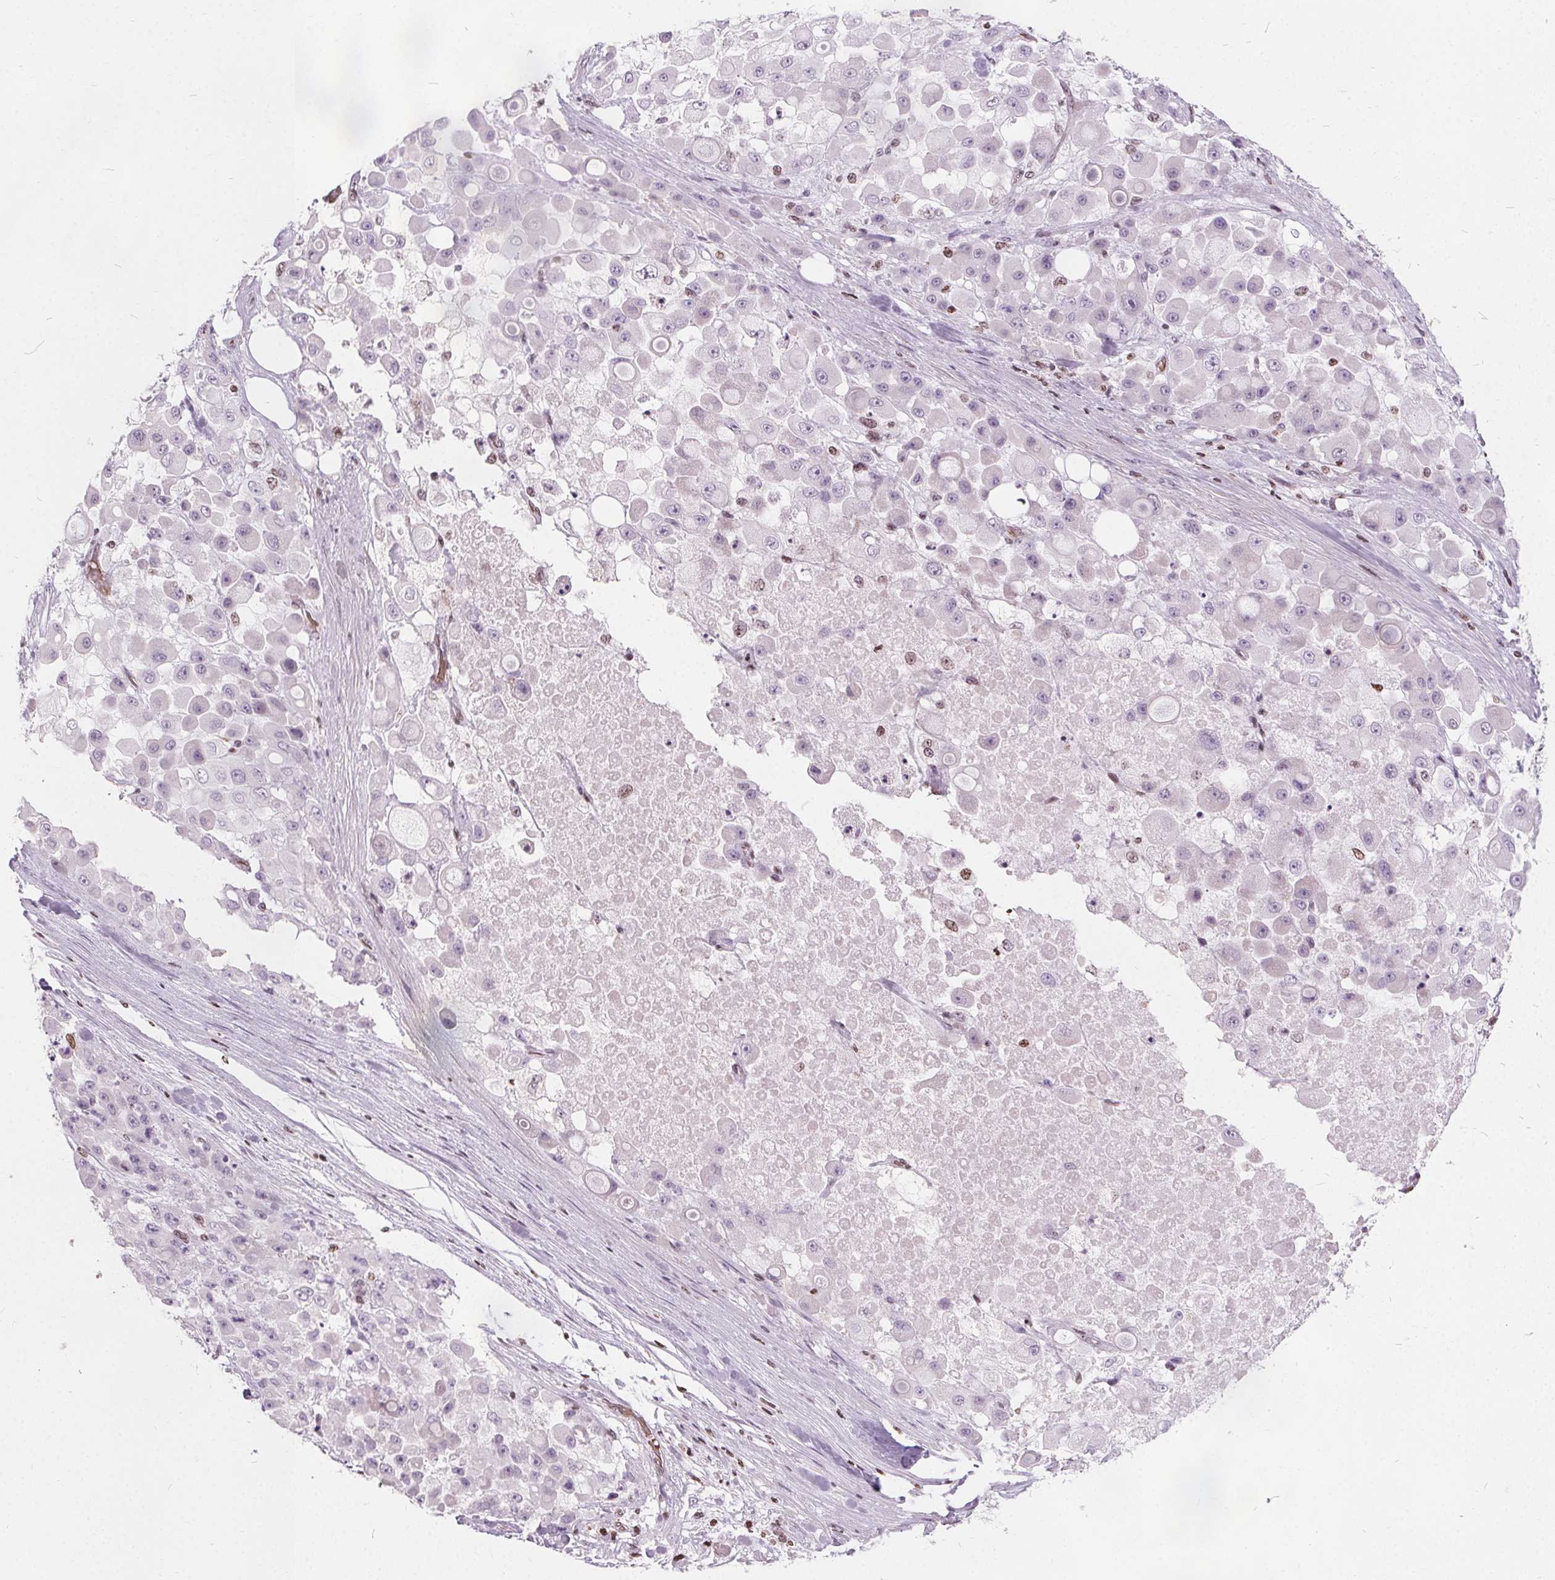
{"staining": {"intensity": "negative", "quantity": "none", "location": "none"}, "tissue": "stomach cancer", "cell_type": "Tumor cells", "image_type": "cancer", "snomed": [{"axis": "morphology", "description": "Adenocarcinoma, NOS"}, {"axis": "topography", "description": "Stomach"}], "caption": "IHC image of stomach adenocarcinoma stained for a protein (brown), which demonstrates no staining in tumor cells.", "gene": "ISLR2", "patient": {"sex": "female", "age": 76}}